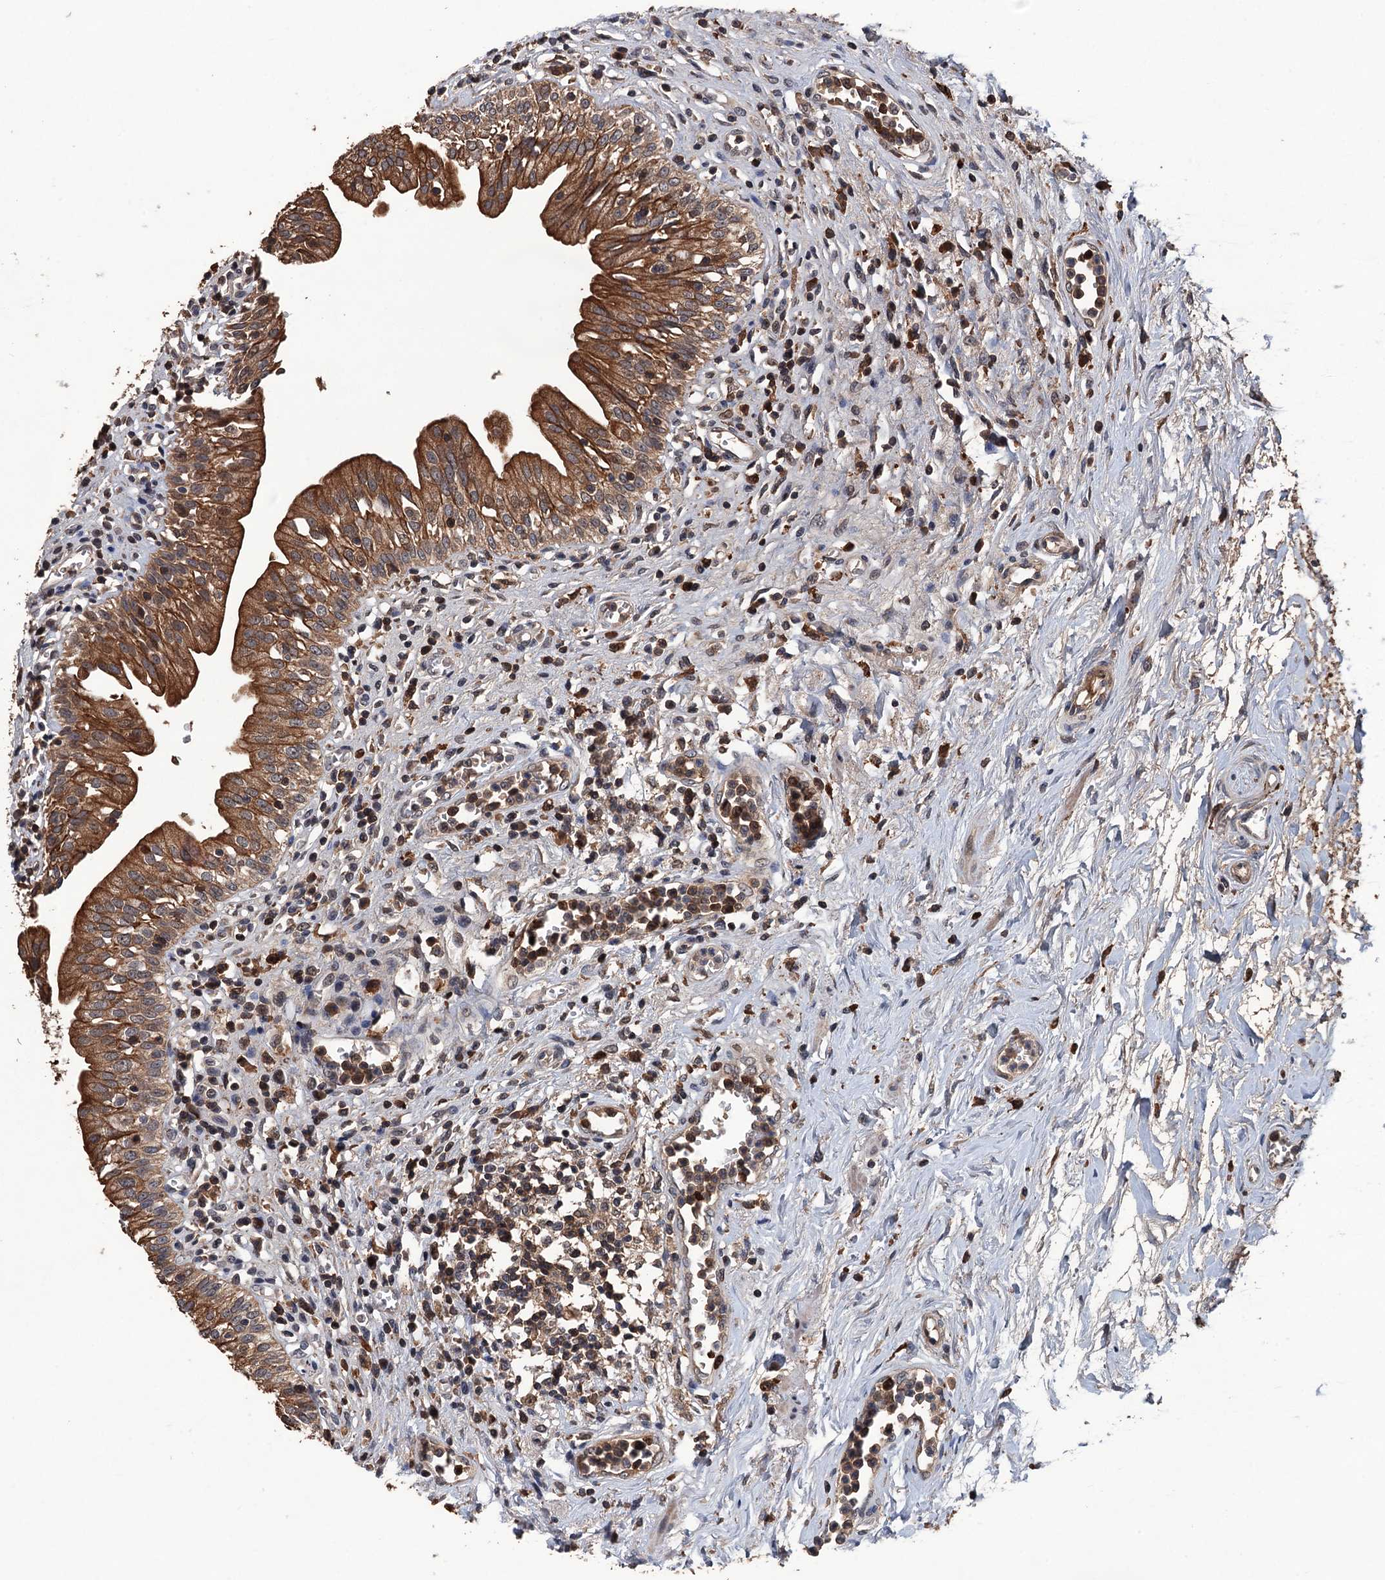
{"staining": {"intensity": "strong", "quantity": ">75%", "location": "cytoplasmic/membranous,nuclear"}, "tissue": "urinary bladder", "cell_type": "Urothelial cells", "image_type": "normal", "snomed": [{"axis": "morphology", "description": "Normal tissue, NOS"}, {"axis": "morphology", "description": "Inflammation, NOS"}, {"axis": "topography", "description": "Urinary bladder"}], "caption": "An IHC micrograph of unremarkable tissue is shown. Protein staining in brown shows strong cytoplasmic/membranous,nuclear positivity in urinary bladder within urothelial cells.", "gene": "ZNF438", "patient": {"sex": "male", "age": 63}}